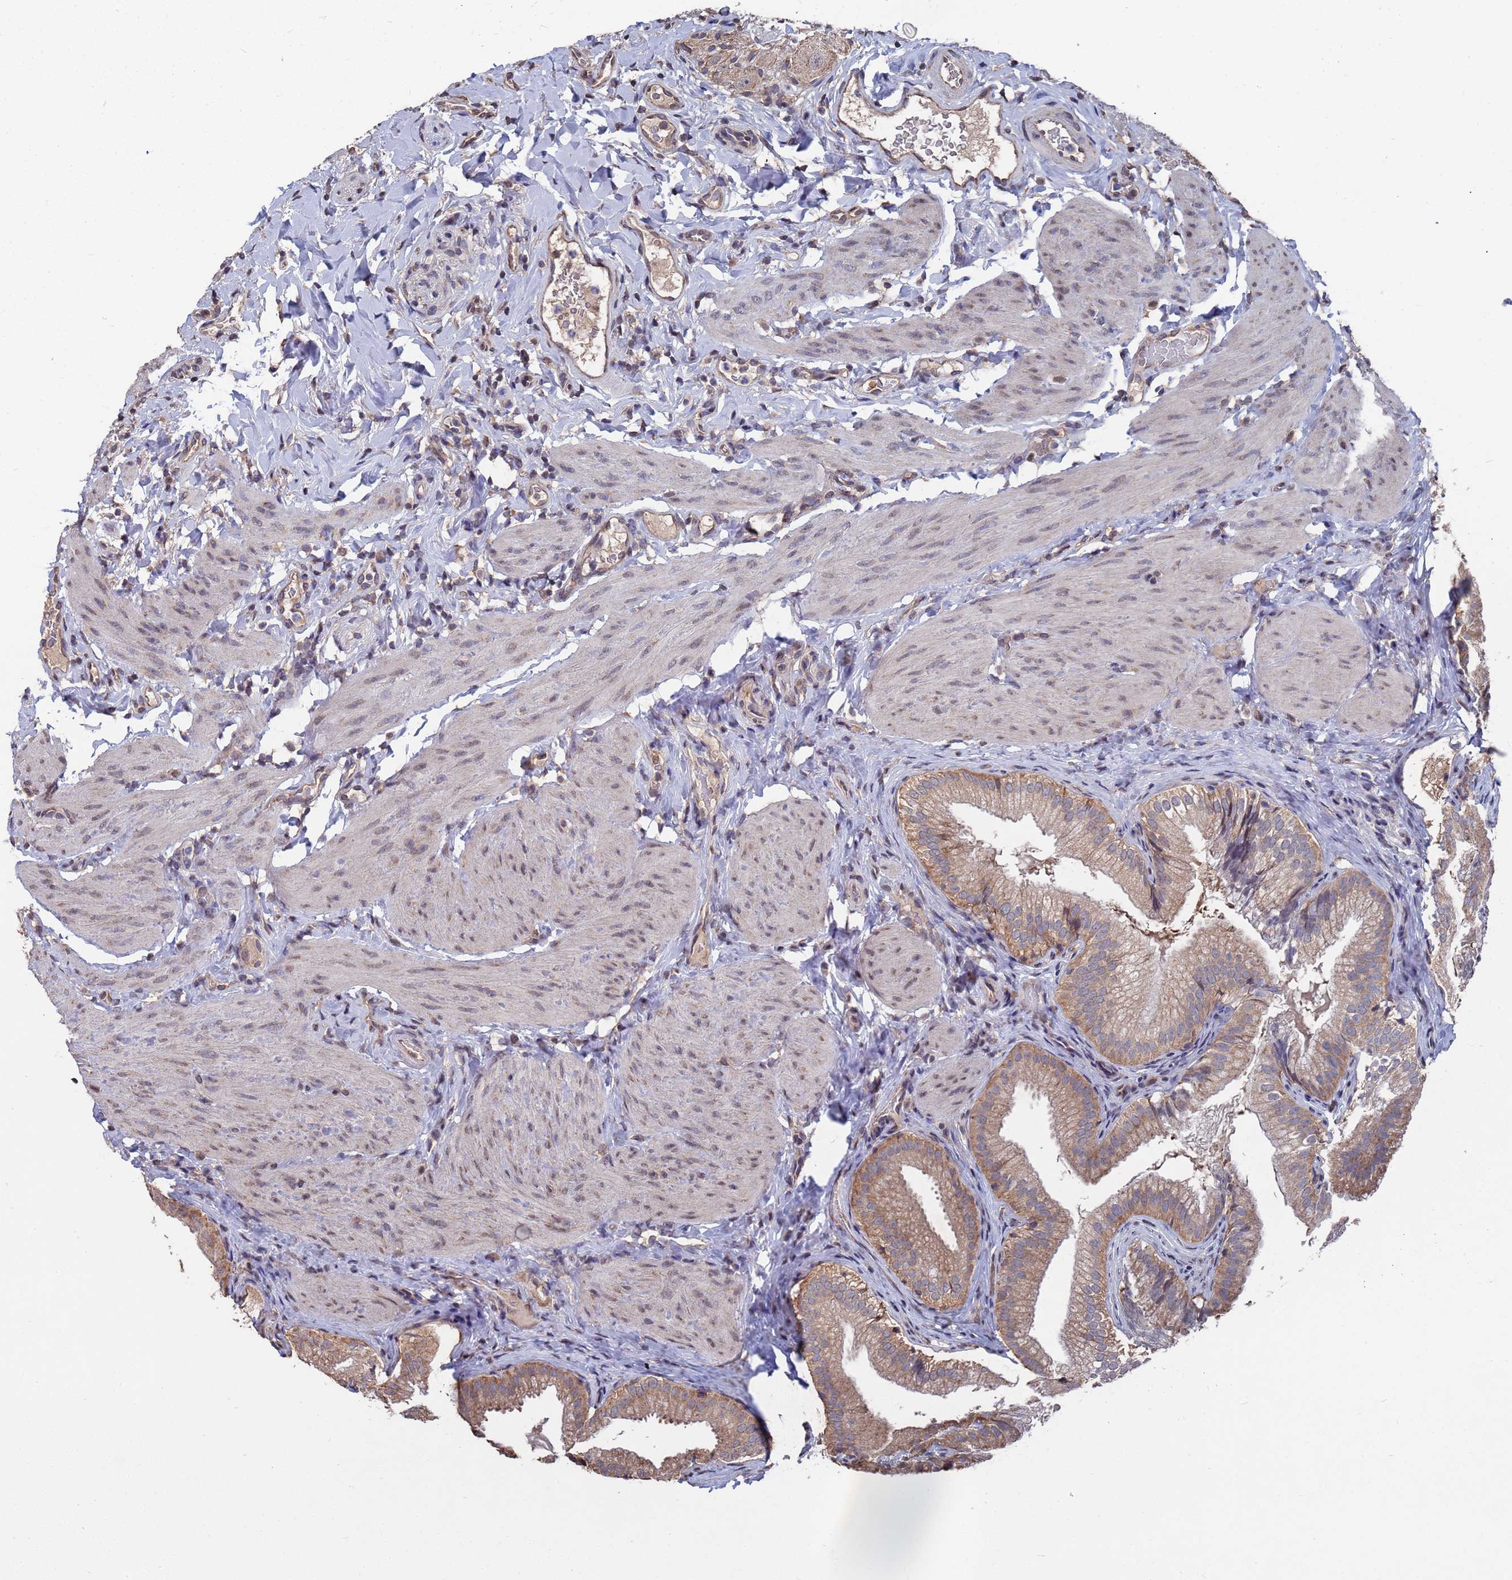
{"staining": {"intensity": "moderate", "quantity": ">75%", "location": "cytoplasmic/membranous"}, "tissue": "gallbladder", "cell_type": "Glandular cells", "image_type": "normal", "snomed": [{"axis": "morphology", "description": "Normal tissue, NOS"}, {"axis": "topography", "description": "Gallbladder"}], "caption": "A histopathology image of human gallbladder stained for a protein shows moderate cytoplasmic/membranous brown staining in glandular cells. Immunohistochemistry stains the protein in brown and the nuclei are stained blue.", "gene": "CFAP119", "patient": {"sex": "female", "age": 30}}